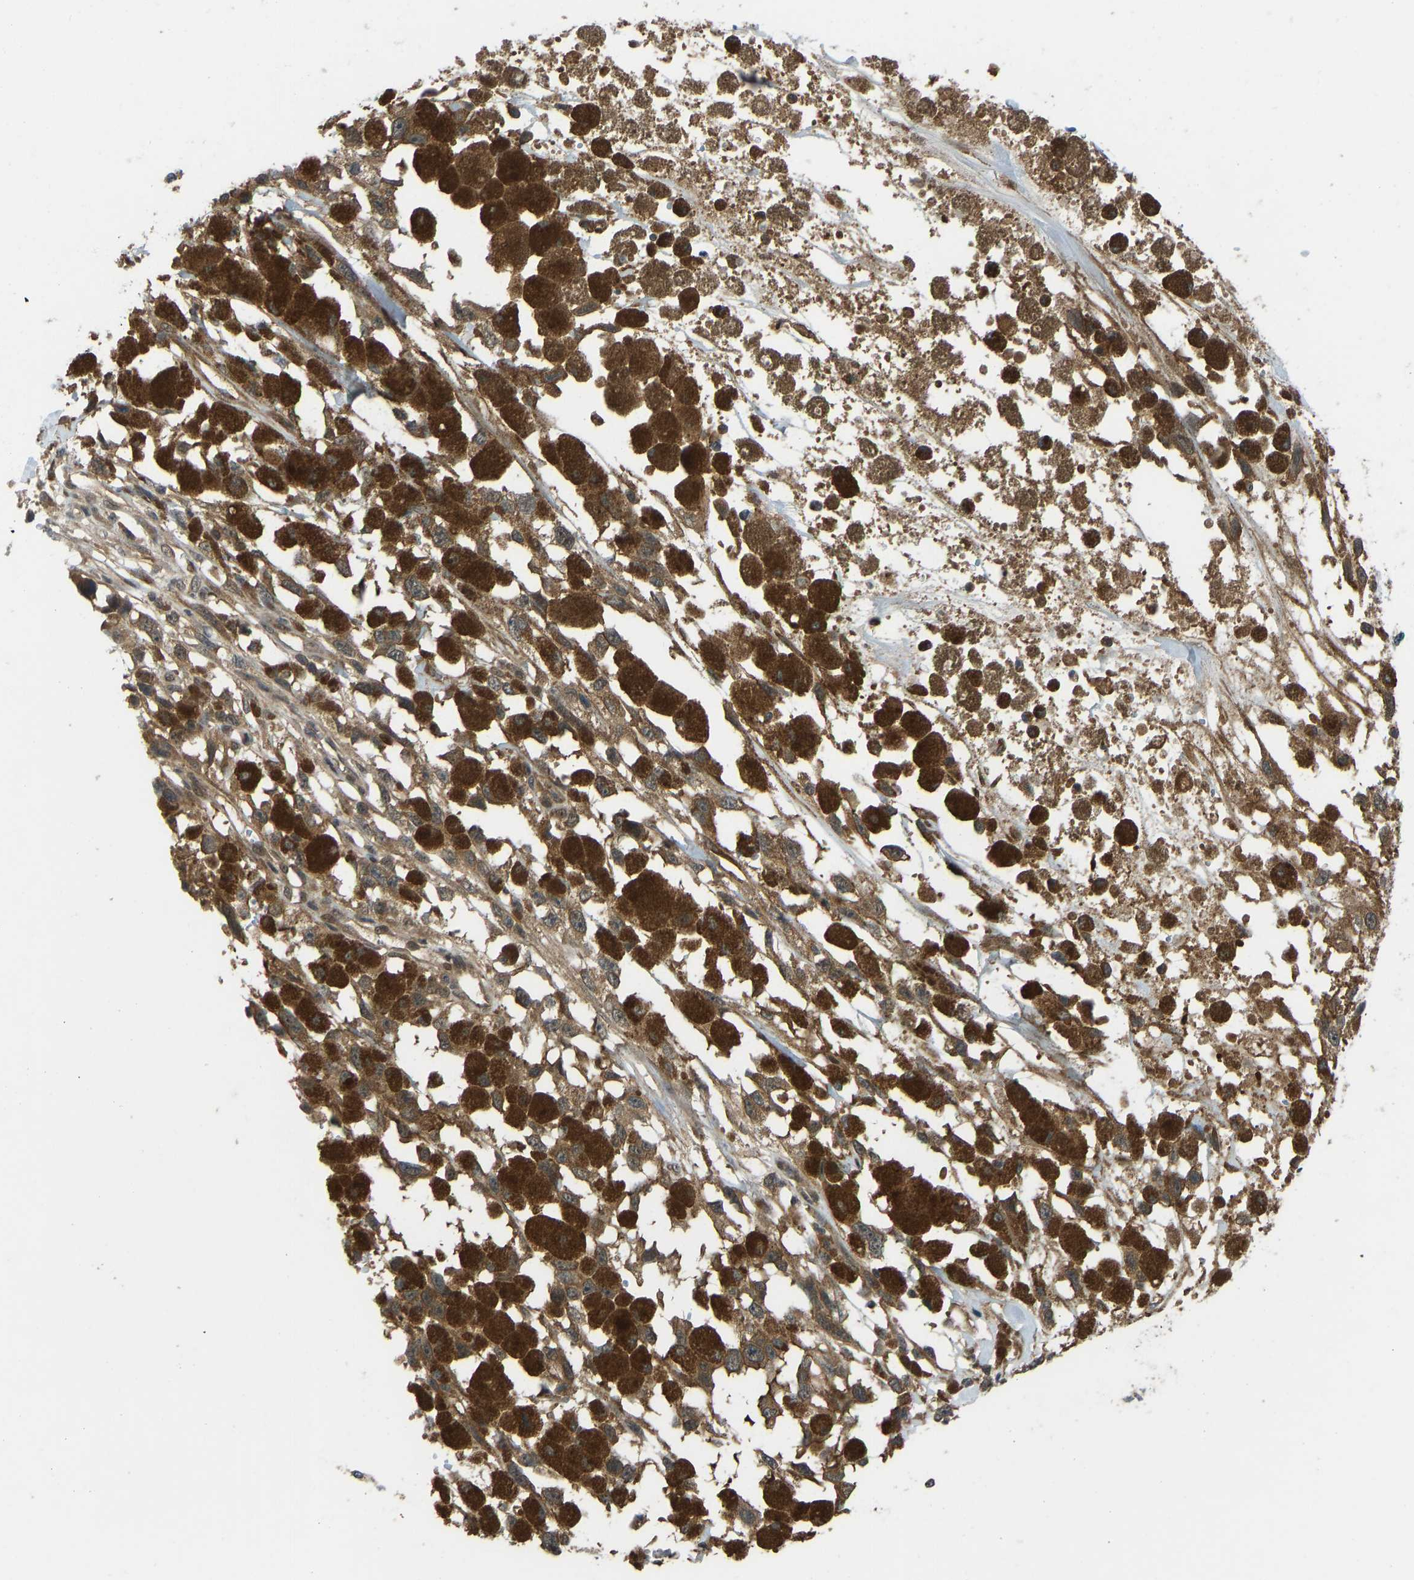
{"staining": {"intensity": "moderate", "quantity": ">75%", "location": "cytoplasmic/membranous"}, "tissue": "melanoma", "cell_type": "Tumor cells", "image_type": "cancer", "snomed": [{"axis": "morphology", "description": "Malignant melanoma, Metastatic site"}, {"axis": "topography", "description": "Lymph node"}], "caption": "Immunohistochemical staining of human melanoma demonstrates medium levels of moderate cytoplasmic/membranous staining in approximately >75% of tumor cells.", "gene": "CCT8", "patient": {"sex": "male", "age": 59}}